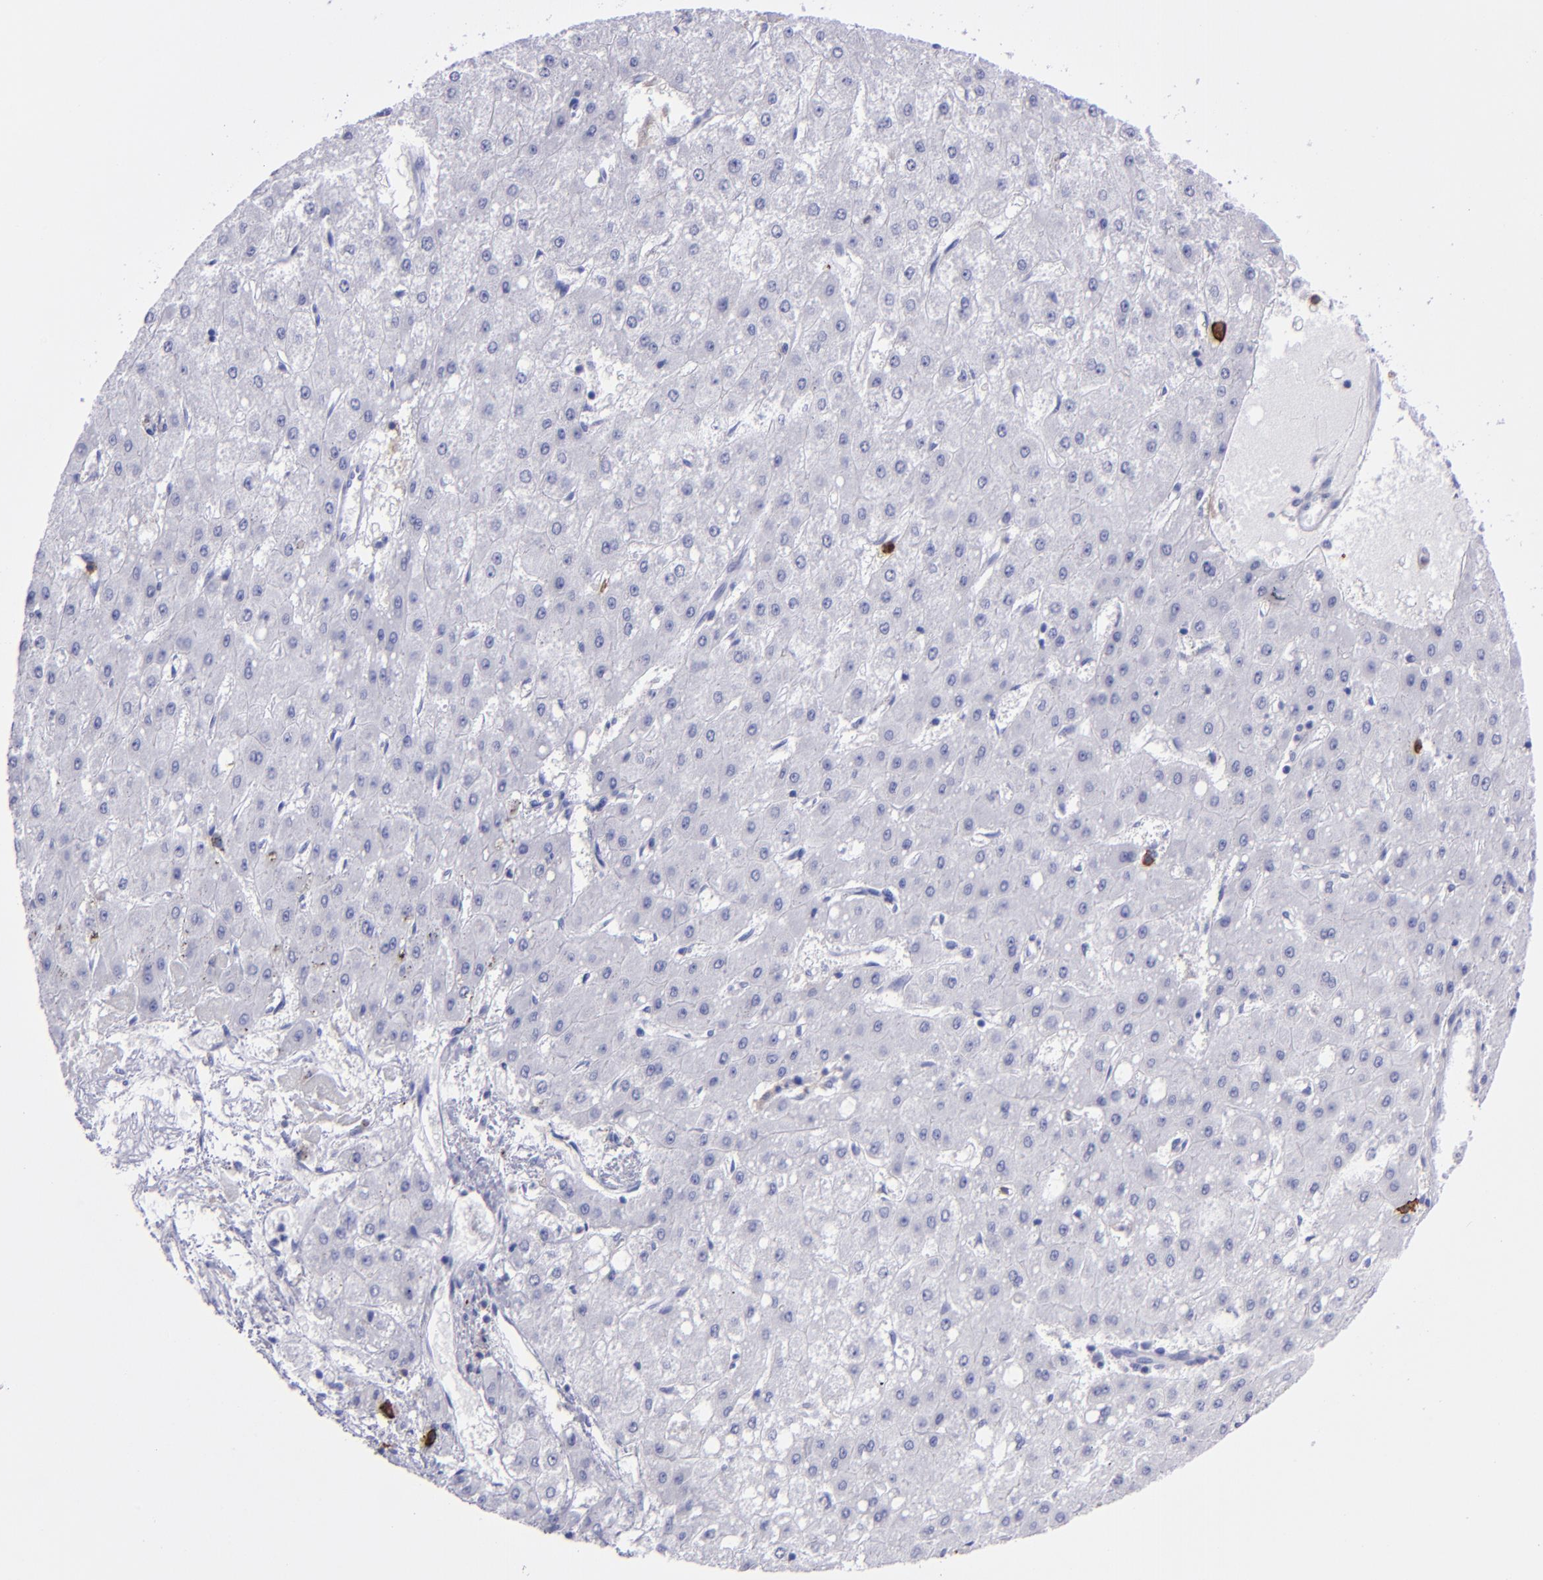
{"staining": {"intensity": "negative", "quantity": "none", "location": "none"}, "tissue": "liver cancer", "cell_type": "Tumor cells", "image_type": "cancer", "snomed": [{"axis": "morphology", "description": "Carcinoma, Hepatocellular, NOS"}, {"axis": "topography", "description": "Liver"}], "caption": "Immunohistochemistry (IHC) photomicrograph of liver cancer (hepatocellular carcinoma) stained for a protein (brown), which shows no expression in tumor cells.", "gene": "CD38", "patient": {"sex": "female", "age": 52}}